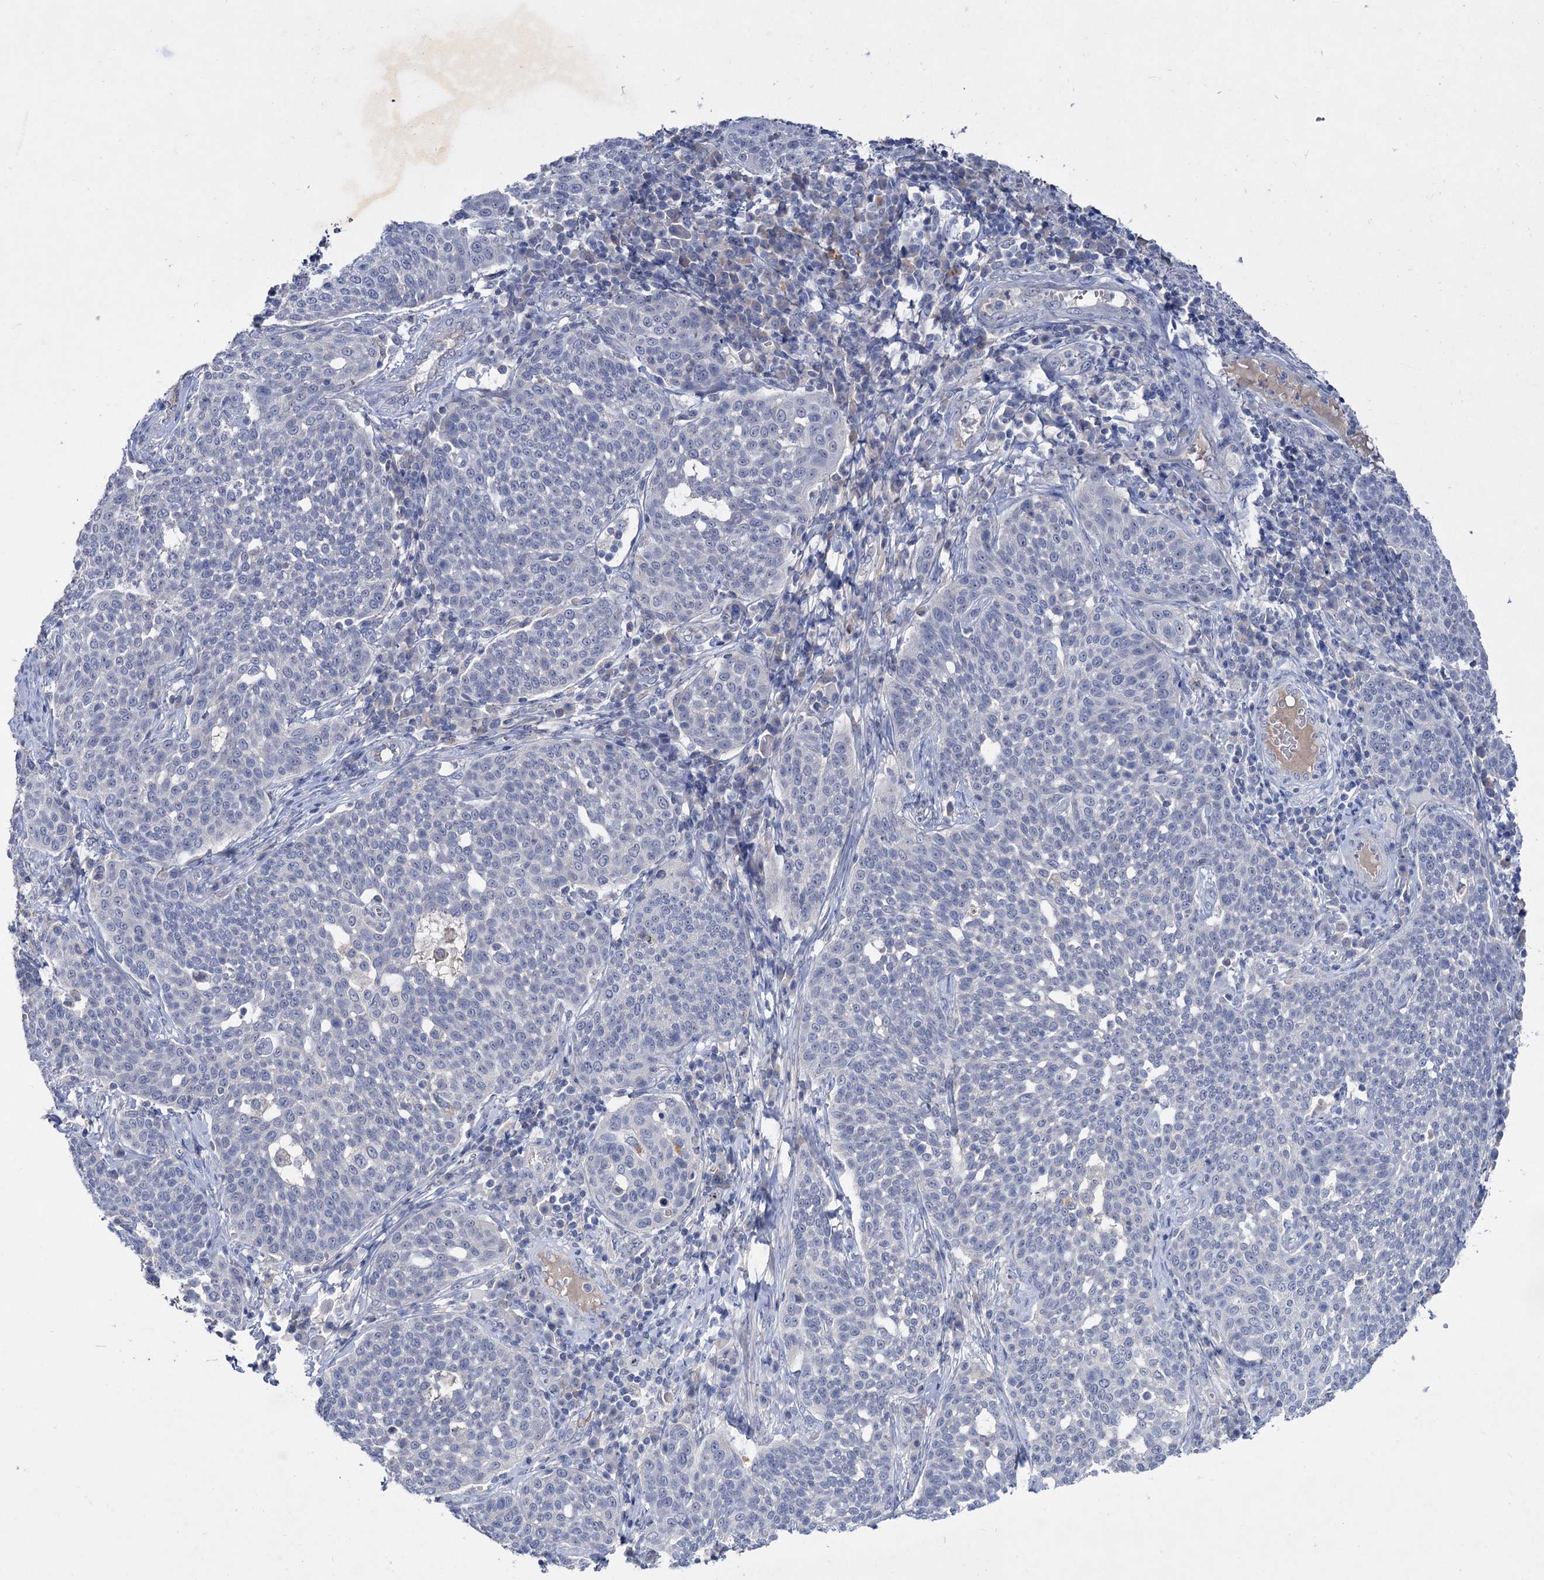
{"staining": {"intensity": "negative", "quantity": "none", "location": "none"}, "tissue": "cervical cancer", "cell_type": "Tumor cells", "image_type": "cancer", "snomed": [{"axis": "morphology", "description": "Squamous cell carcinoma, NOS"}, {"axis": "topography", "description": "Cervix"}], "caption": "Immunohistochemistry (IHC) image of human cervical cancer (squamous cell carcinoma) stained for a protein (brown), which shows no positivity in tumor cells.", "gene": "ATP4A", "patient": {"sex": "female", "age": 34}}